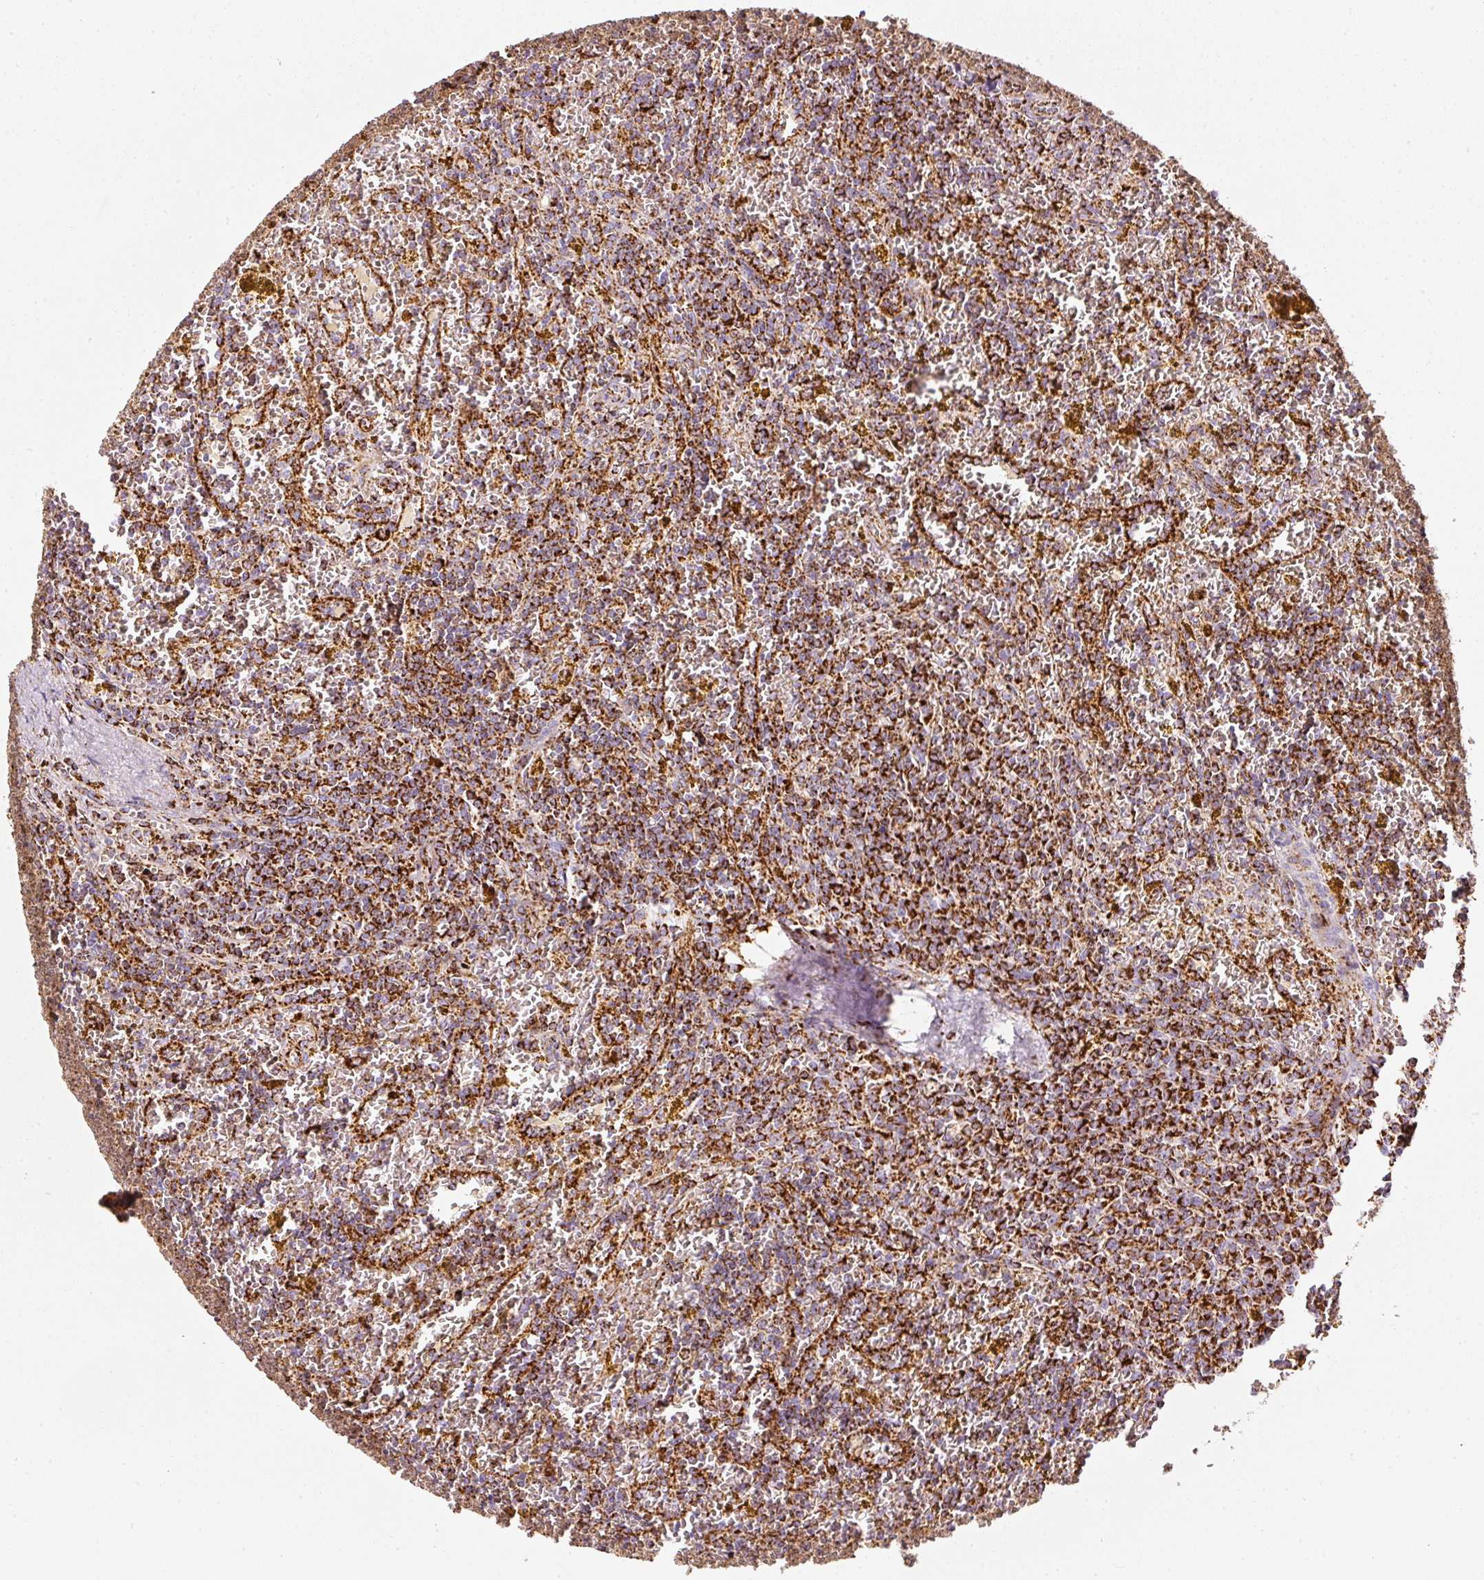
{"staining": {"intensity": "strong", "quantity": ">75%", "location": "cytoplasmic/membranous"}, "tissue": "lymphoma", "cell_type": "Tumor cells", "image_type": "cancer", "snomed": [{"axis": "morphology", "description": "Malignant lymphoma, non-Hodgkin's type, Low grade"}, {"axis": "topography", "description": "Spleen"}, {"axis": "topography", "description": "Lymph node"}], "caption": "Immunohistochemistry image of malignant lymphoma, non-Hodgkin's type (low-grade) stained for a protein (brown), which exhibits high levels of strong cytoplasmic/membranous positivity in about >75% of tumor cells.", "gene": "MT-CO2", "patient": {"sex": "female", "age": 66}}